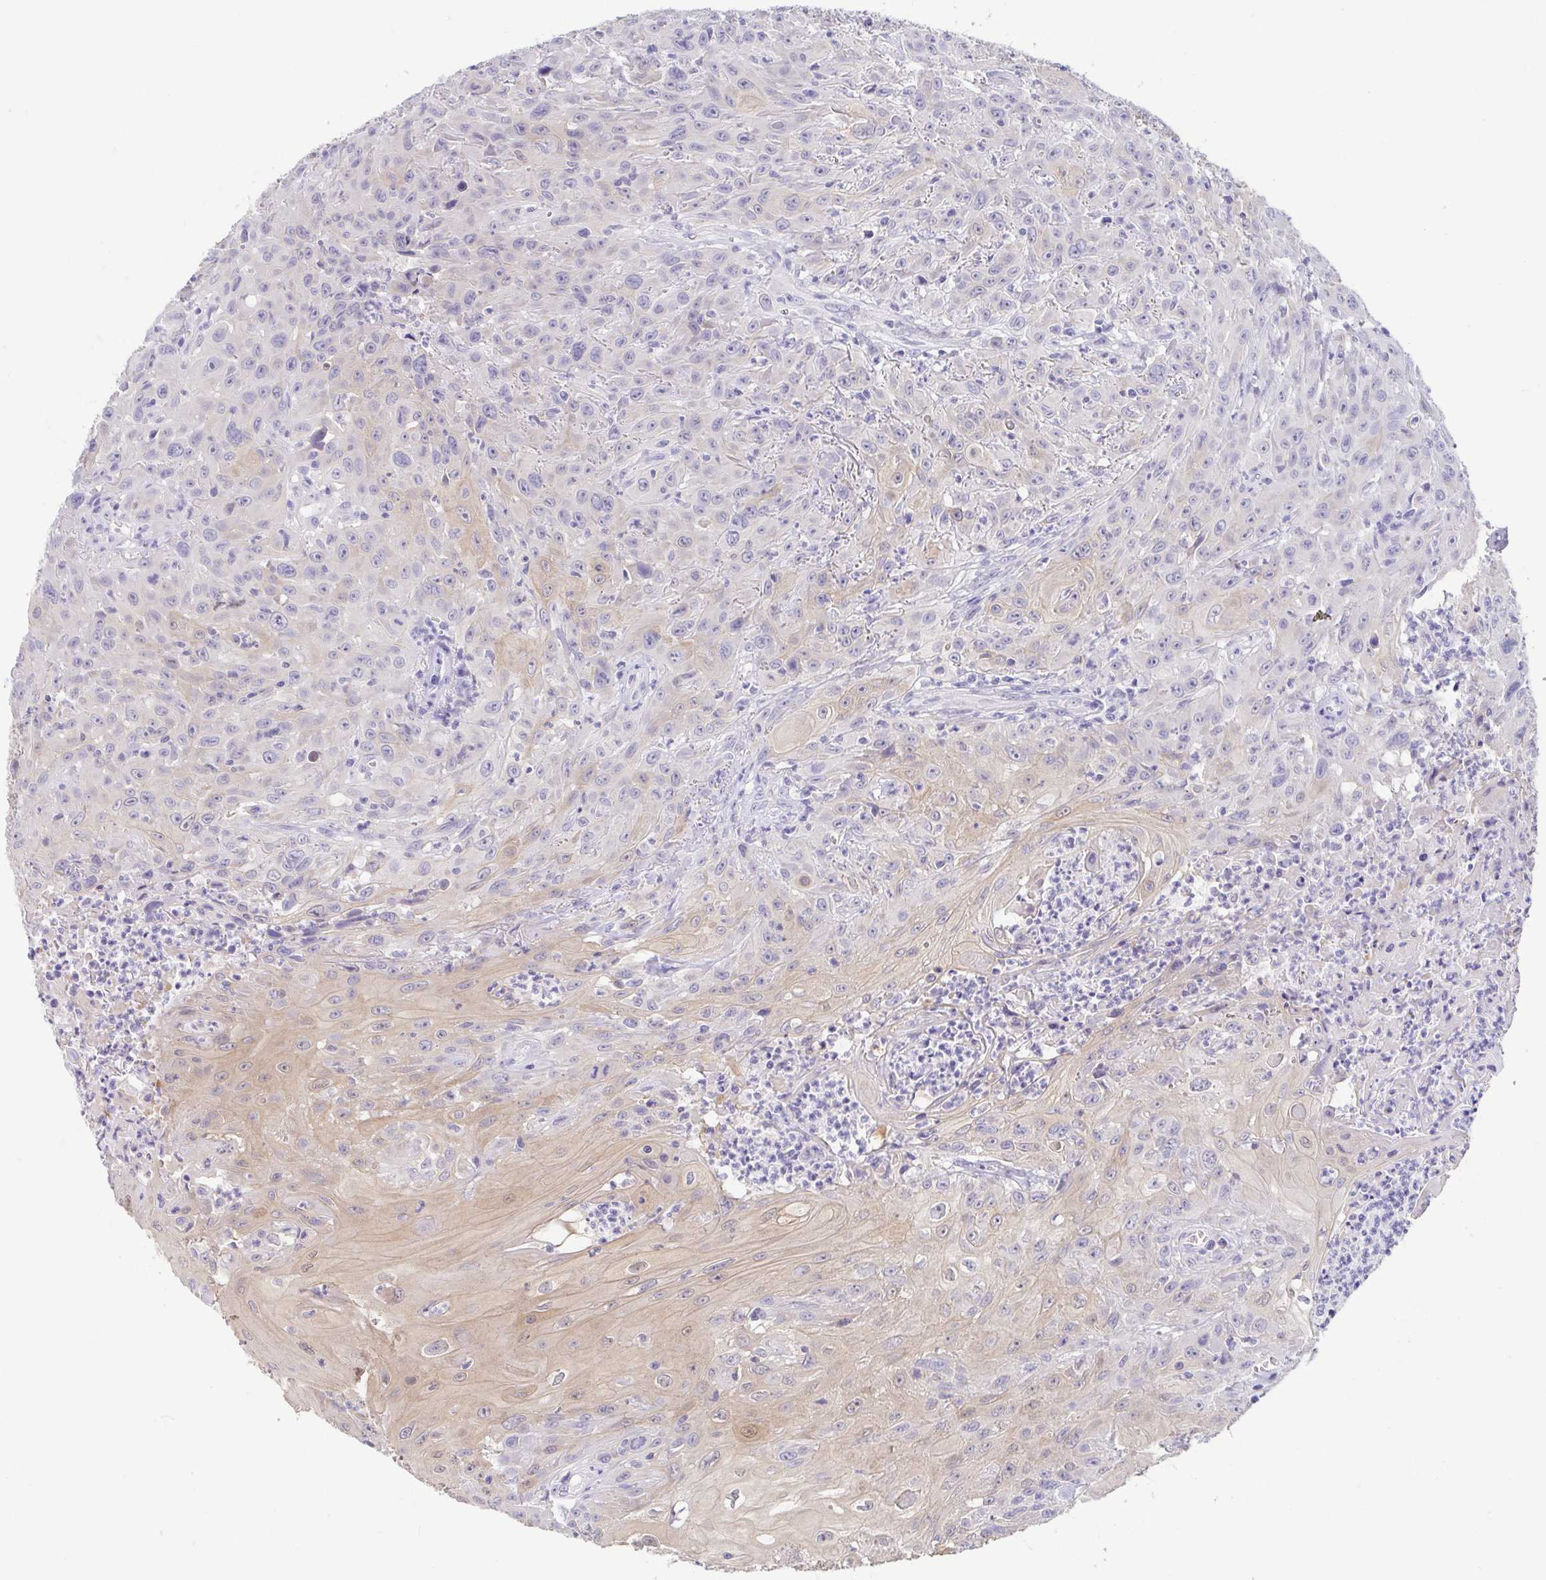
{"staining": {"intensity": "weak", "quantity": "<25%", "location": "cytoplasmic/membranous"}, "tissue": "head and neck cancer", "cell_type": "Tumor cells", "image_type": "cancer", "snomed": [{"axis": "morphology", "description": "Squamous cell carcinoma, NOS"}, {"axis": "topography", "description": "Skin"}, {"axis": "topography", "description": "Head-Neck"}], "caption": "Immunohistochemical staining of head and neck cancer reveals no significant positivity in tumor cells.", "gene": "FABP3", "patient": {"sex": "male", "age": 80}}